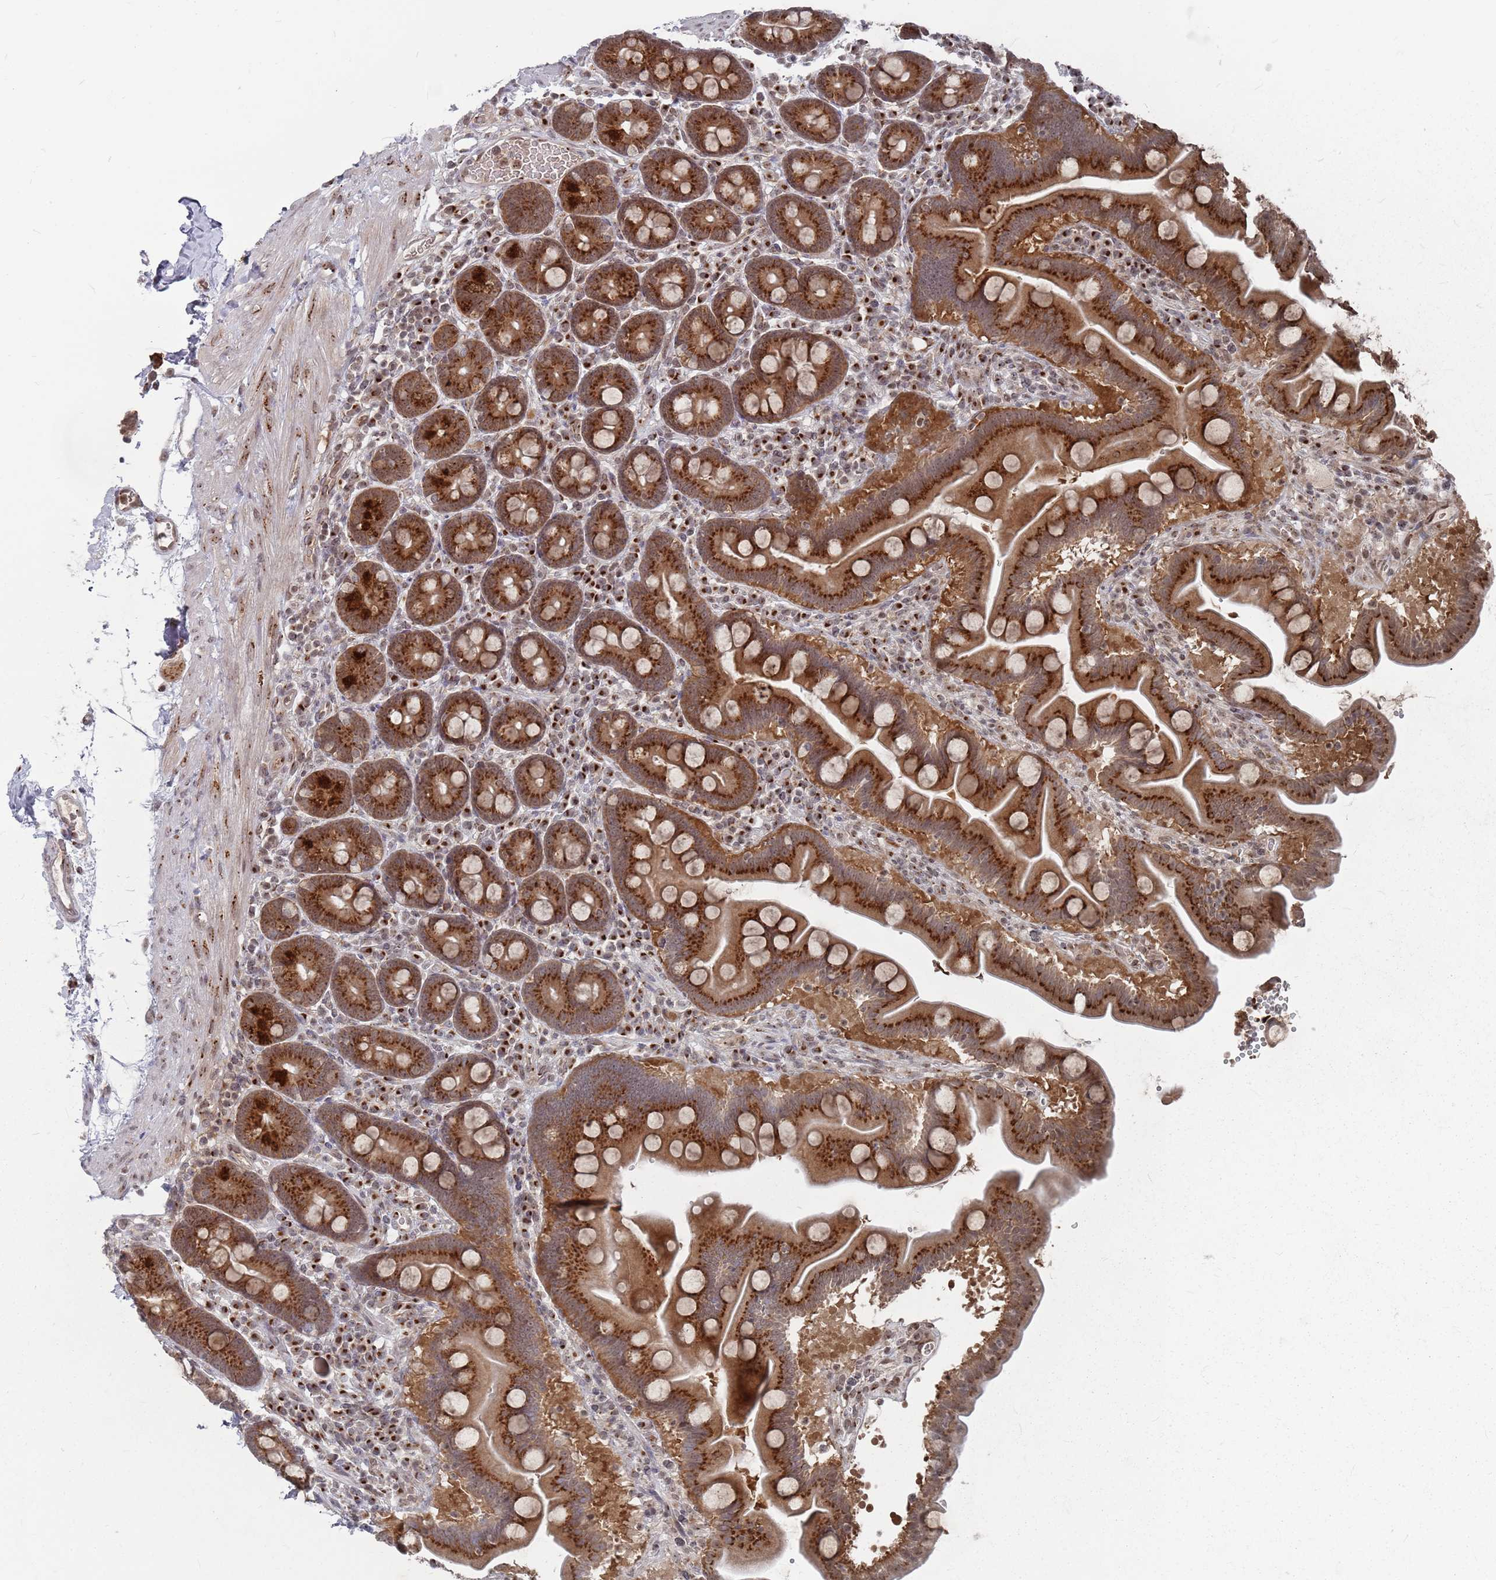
{"staining": {"intensity": "strong", "quantity": ">75%", "location": "cytoplasmic/membranous"}, "tissue": "duodenum", "cell_type": "Glandular cells", "image_type": "normal", "snomed": [{"axis": "morphology", "description": "Normal tissue, NOS"}, {"axis": "topography", "description": "Duodenum"}], "caption": "A high-resolution image shows immunohistochemistry staining of unremarkable duodenum, which exhibits strong cytoplasmic/membranous staining in approximately >75% of glandular cells.", "gene": "FMO4", "patient": {"sex": "male", "age": 54}}